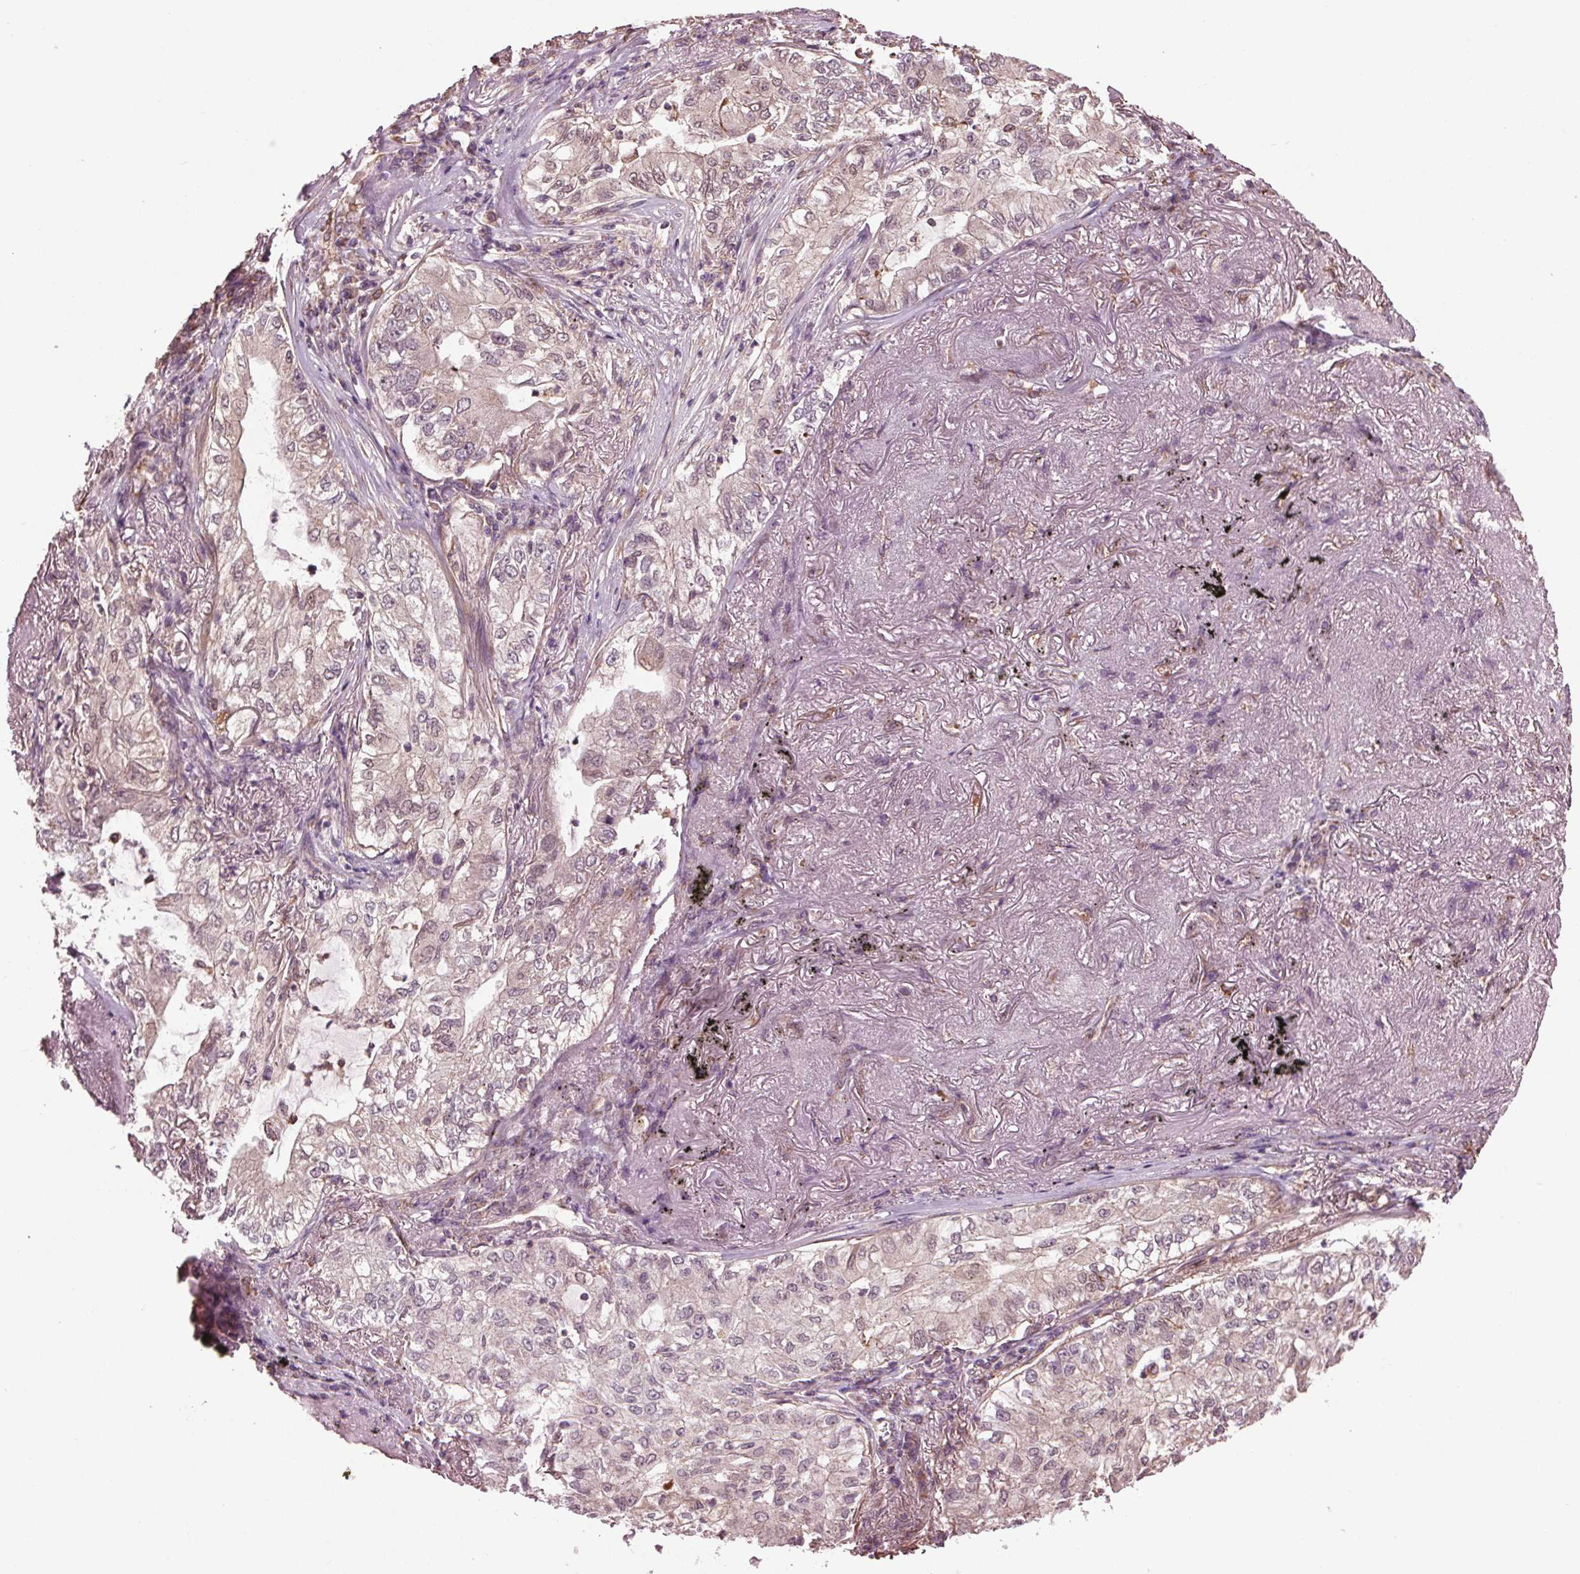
{"staining": {"intensity": "negative", "quantity": "none", "location": "none"}, "tissue": "lung cancer", "cell_type": "Tumor cells", "image_type": "cancer", "snomed": [{"axis": "morphology", "description": "Adenocarcinoma, NOS"}, {"axis": "topography", "description": "Lung"}], "caption": "Lung cancer was stained to show a protein in brown. There is no significant expression in tumor cells.", "gene": "RNPEP", "patient": {"sex": "female", "age": 73}}